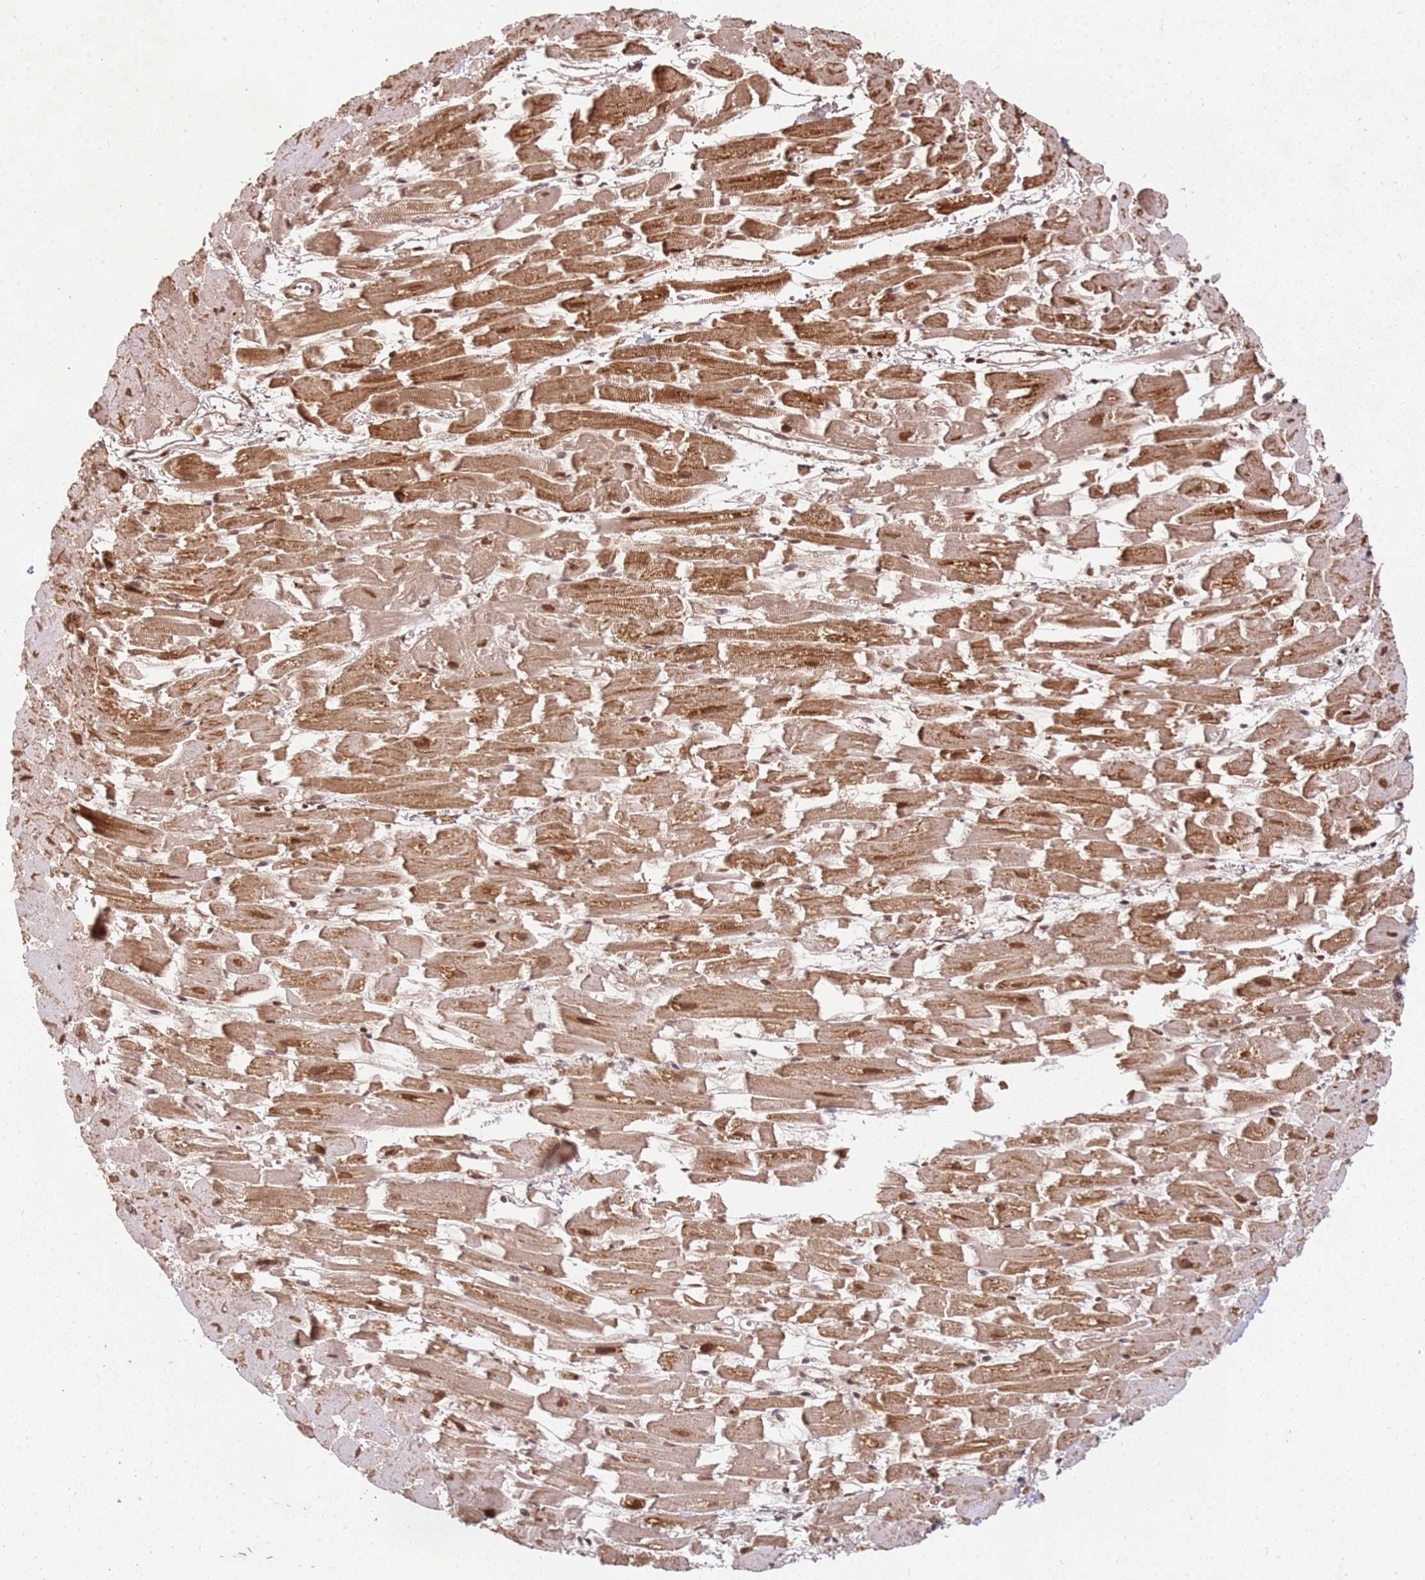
{"staining": {"intensity": "strong", "quantity": ">75%", "location": "cytoplasmic/membranous,nuclear"}, "tissue": "heart muscle", "cell_type": "Cardiomyocytes", "image_type": "normal", "snomed": [{"axis": "morphology", "description": "Normal tissue, NOS"}, {"axis": "topography", "description": "Heart"}], "caption": "A high-resolution image shows immunohistochemistry staining of unremarkable heart muscle, which demonstrates strong cytoplasmic/membranous,nuclear staining in approximately >75% of cardiomyocytes. (DAB (3,3'-diaminobenzidine) = brown stain, brightfield microscopy at high magnification).", "gene": "TENT4A", "patient": {"sex": "female", "age": 64}}